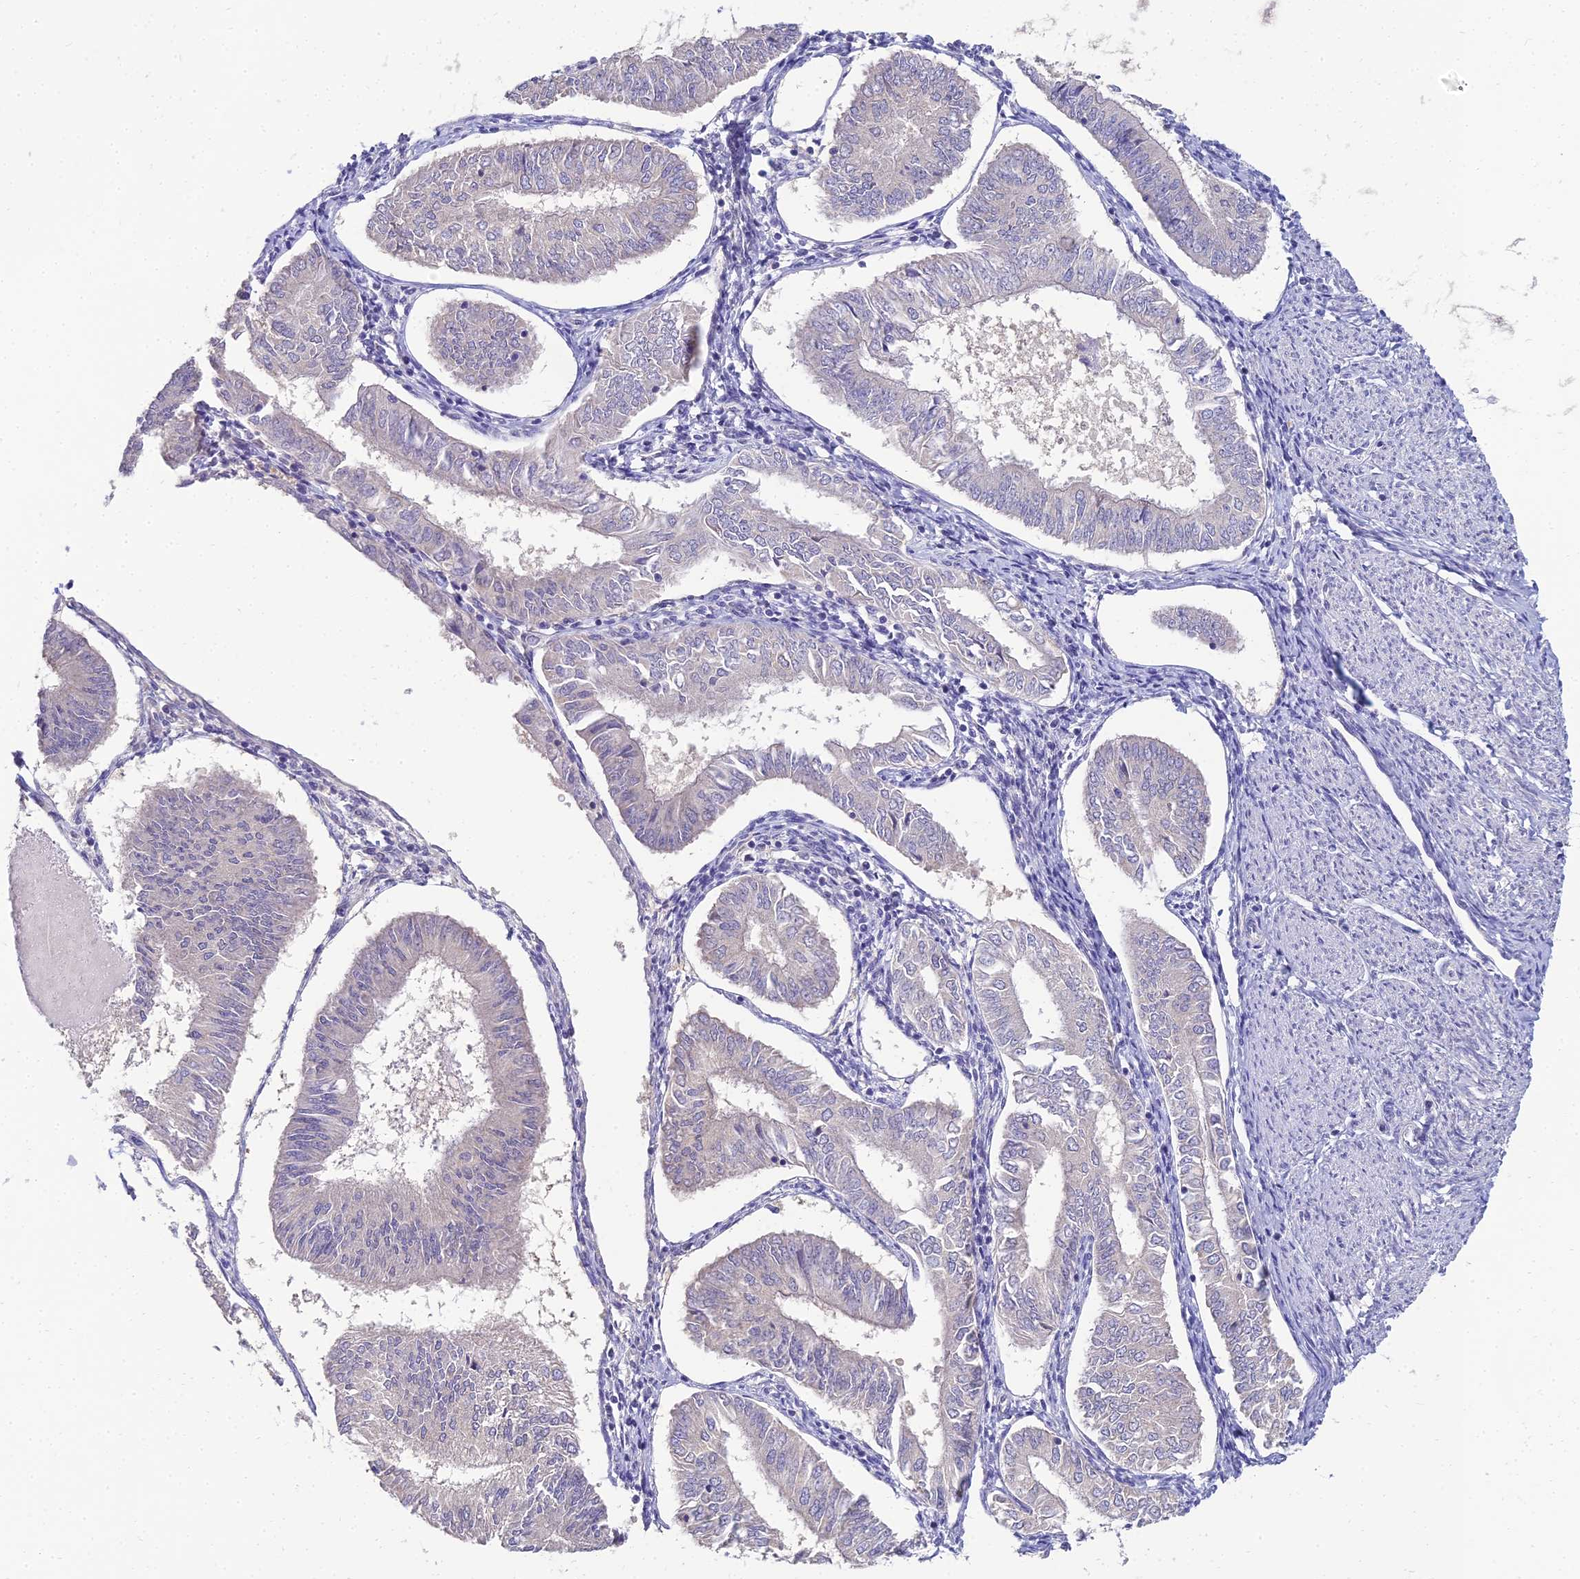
{"staining": {"intensity": "negative", "quantity": "none", "location": "none"}, "tissue": "endometrial cancer", "cell_type": "Tumor cells", "image_type": "cancer", "snomed": [{"axis": "morphology", "description": "Adenocarcinoma, NOS"}, {"axis": "topography", "description": "Endometrium"}], "caption": "DAB immunohistochemical staining of adenocarcinoma (endometrial) exhibits no significant staining in tumor cells. (DAB (3,3'-diaminobenzidine) immunohistochemistry, high magnification).", "gene": "NPY", "patient": {"sex": "female", "age": 58}}